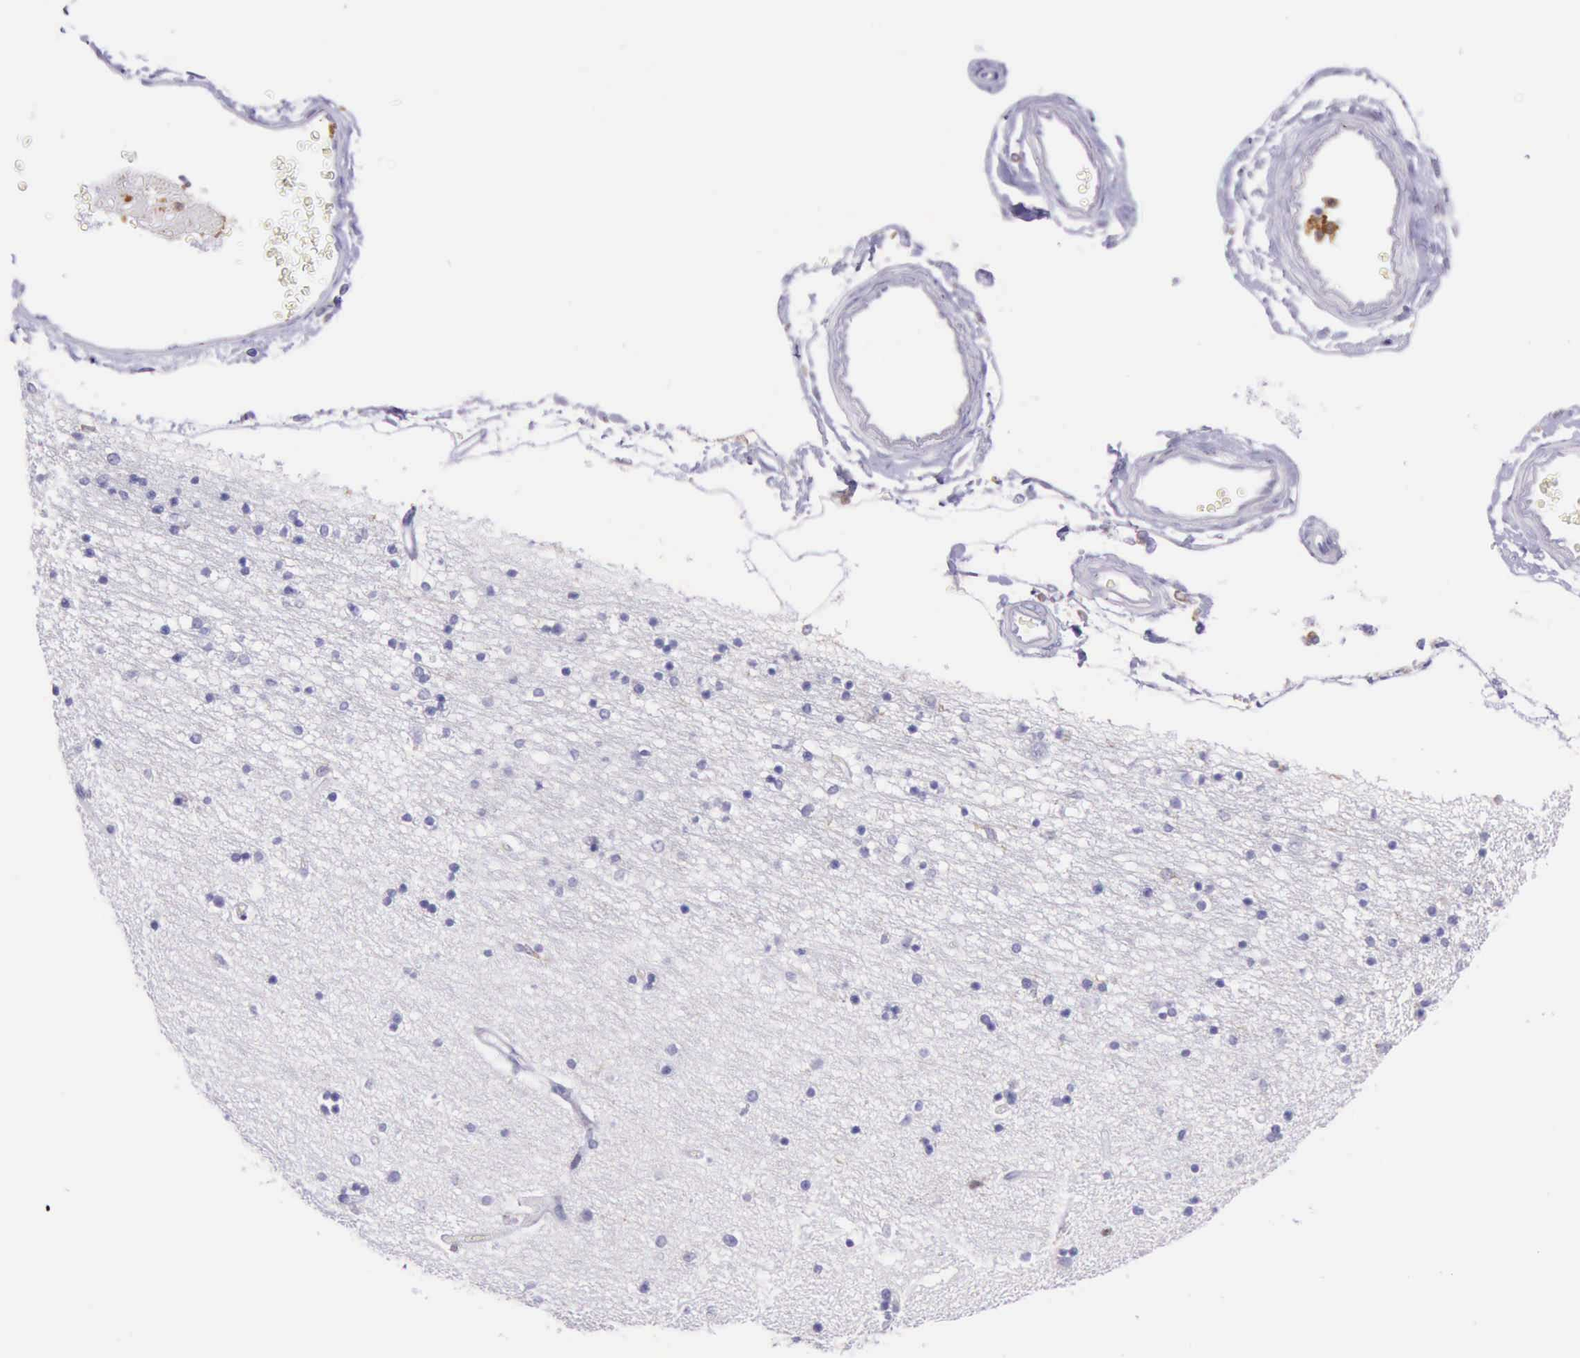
{"staining": {"intensity": "negative", "quantity": "none", "location": "none"}, "tissue": "hippocampus", "cell_type": "Glial cells", "image_type": "normal", "snomed": [{"axis": "morphology", "description": "Normal tissue, NOS"}, {"axis": "topography", "description": "Hippocampus"}], "caption": "The IHC image has no significant expression in glial cells of hippocampus.", "gene": "BTK", "patient": {"sex": "female", "age": 54}}